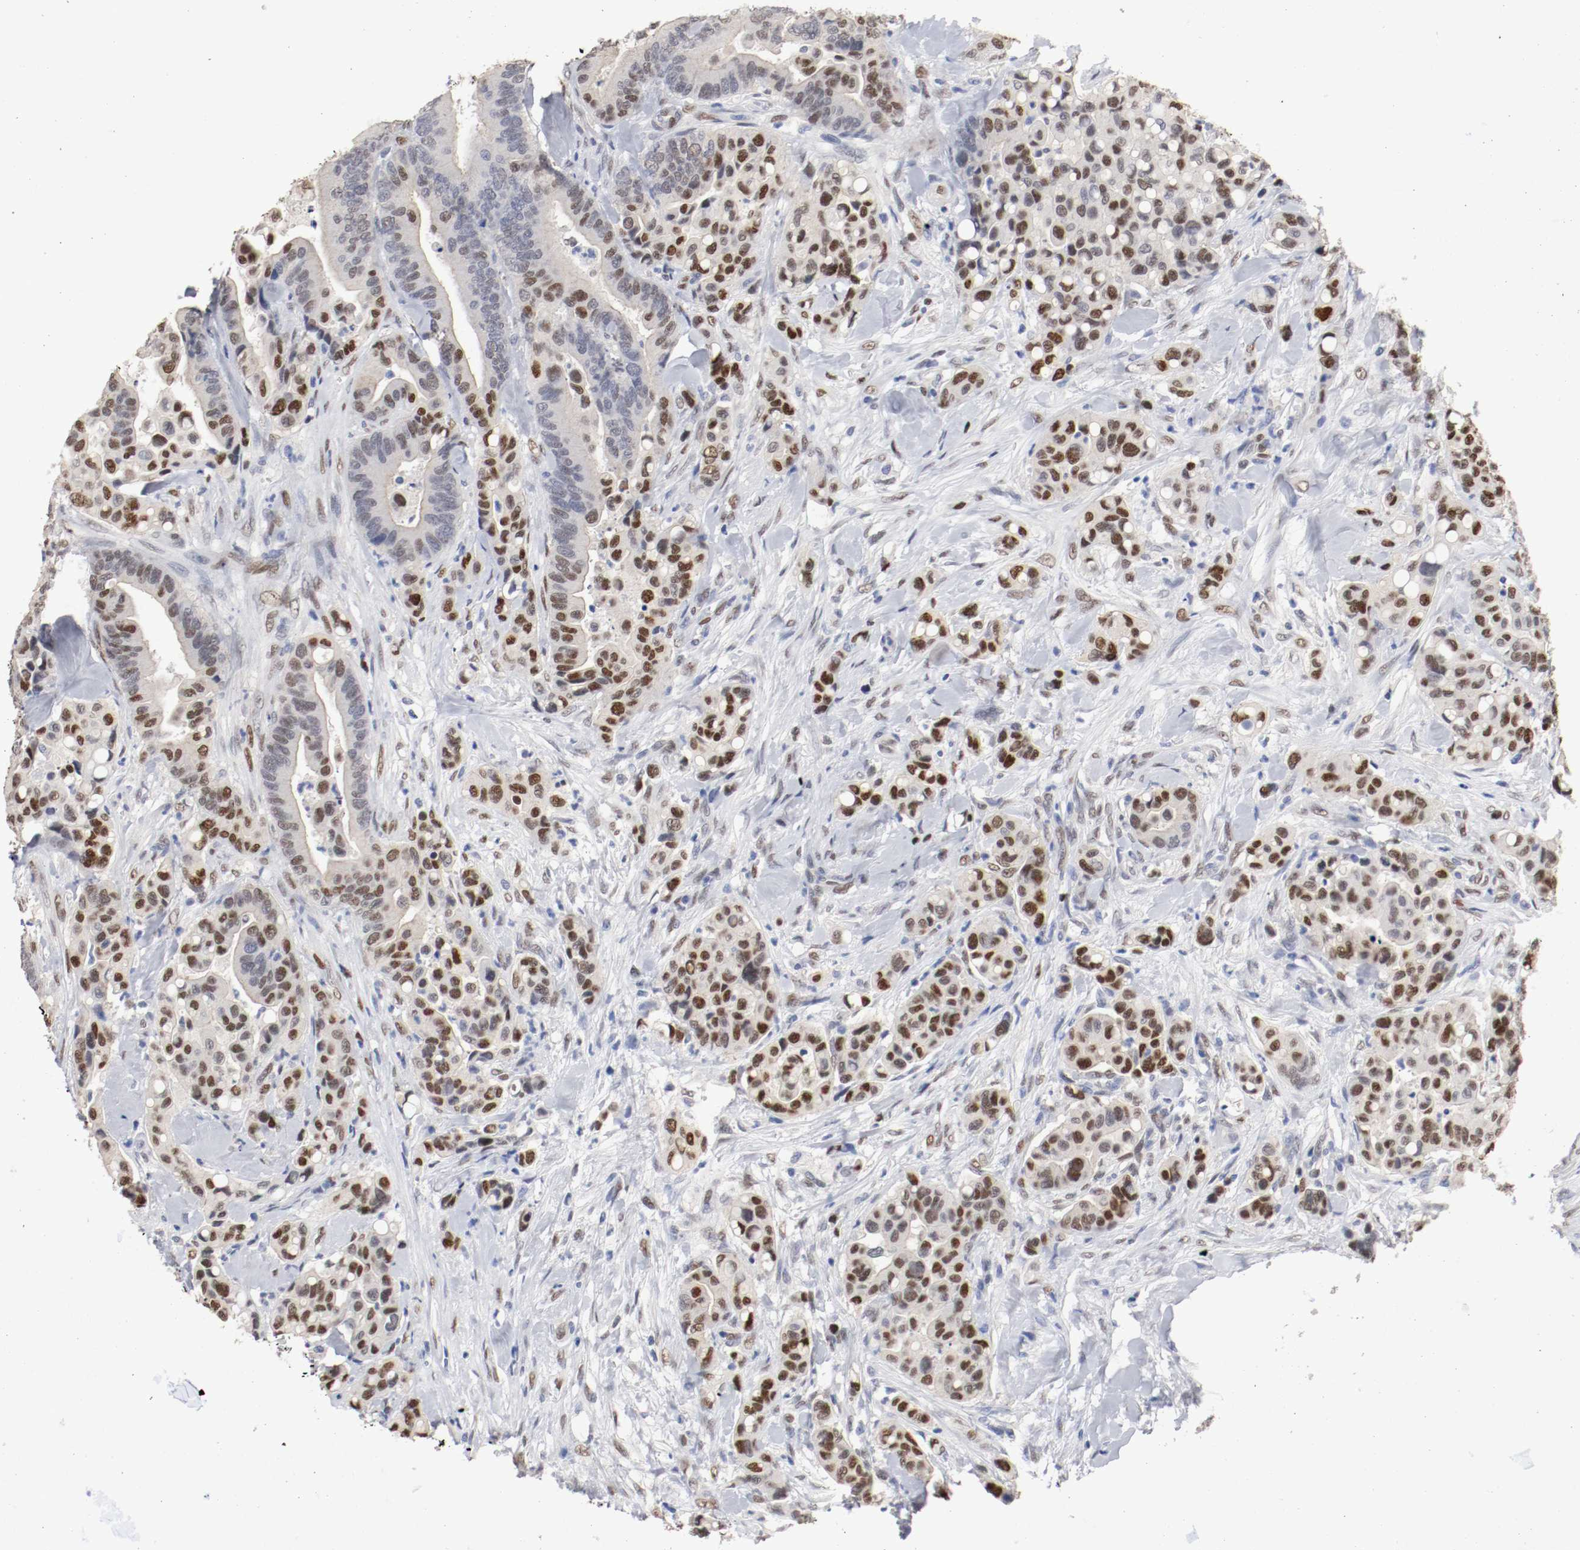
{"staining": {"intensity": "strong", "quantity": "25%-75%", "location": "nuclear"}, "tissue": "colorectal cancer", "cell_type": "Tumor cells", "image_type": "cancer", "snomed": [{"axis": "morphology", "description": "Normal tissue, NOS"}, {"axis": "morphology", "description": "Adenocarcinoma, NOS"}, {"axis": "topography", "description": "Colon"}], "caption": "Immunohistochemistry (IHC) staining of colorectal cancer (adenocarcinoma), which reveals high levels of strong nuclear positivity in about 25%-75% of tumor cells indicating strong nuclear protein positivity. The staining was performed using DAB (brown) for protein detection and nuclei were counterstained in hematoxylin (blue).", "gene": "FOSL2", "patient": {"sex": "male", "age": 82}}